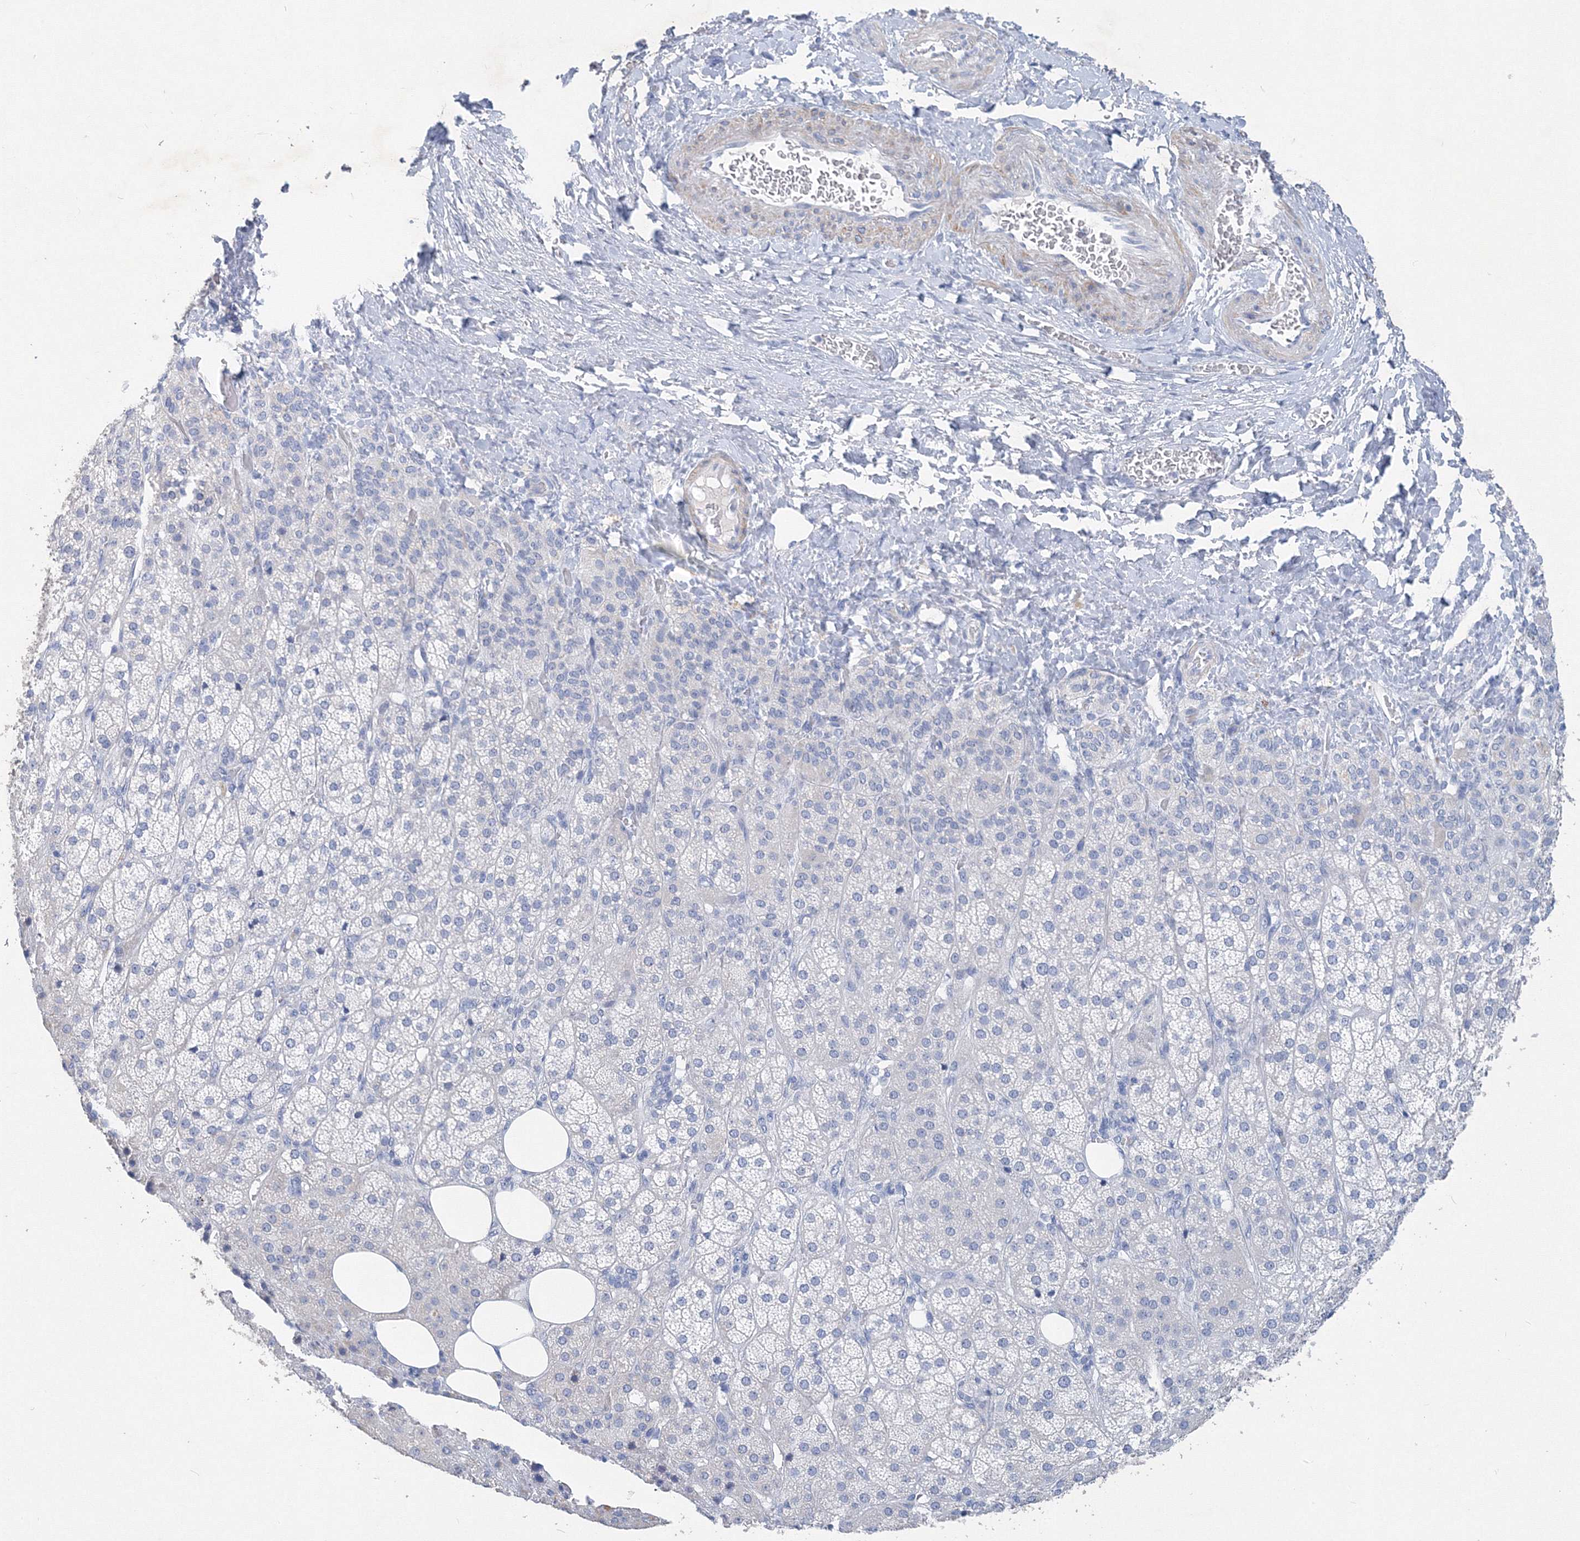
{"staining": {"intensity": "negative", "quantity": "none", "location": "none"}, "tissue": "adrenal gland", "cell_type": "Glandular cells", "image_type": "normal", "snomed": [{"axis": "morphology", "description": "Normal tissue, NOS"}, {"axis": "topography", "description": "Adrenal gland"}], "caption": "This is an immunohistochemistry (IHC) micrograph of benign adrenal gland. There is no positivity in glandular cells.", "gene": "OSBPL6", "patient": {"sex": "female", "age": 57}}